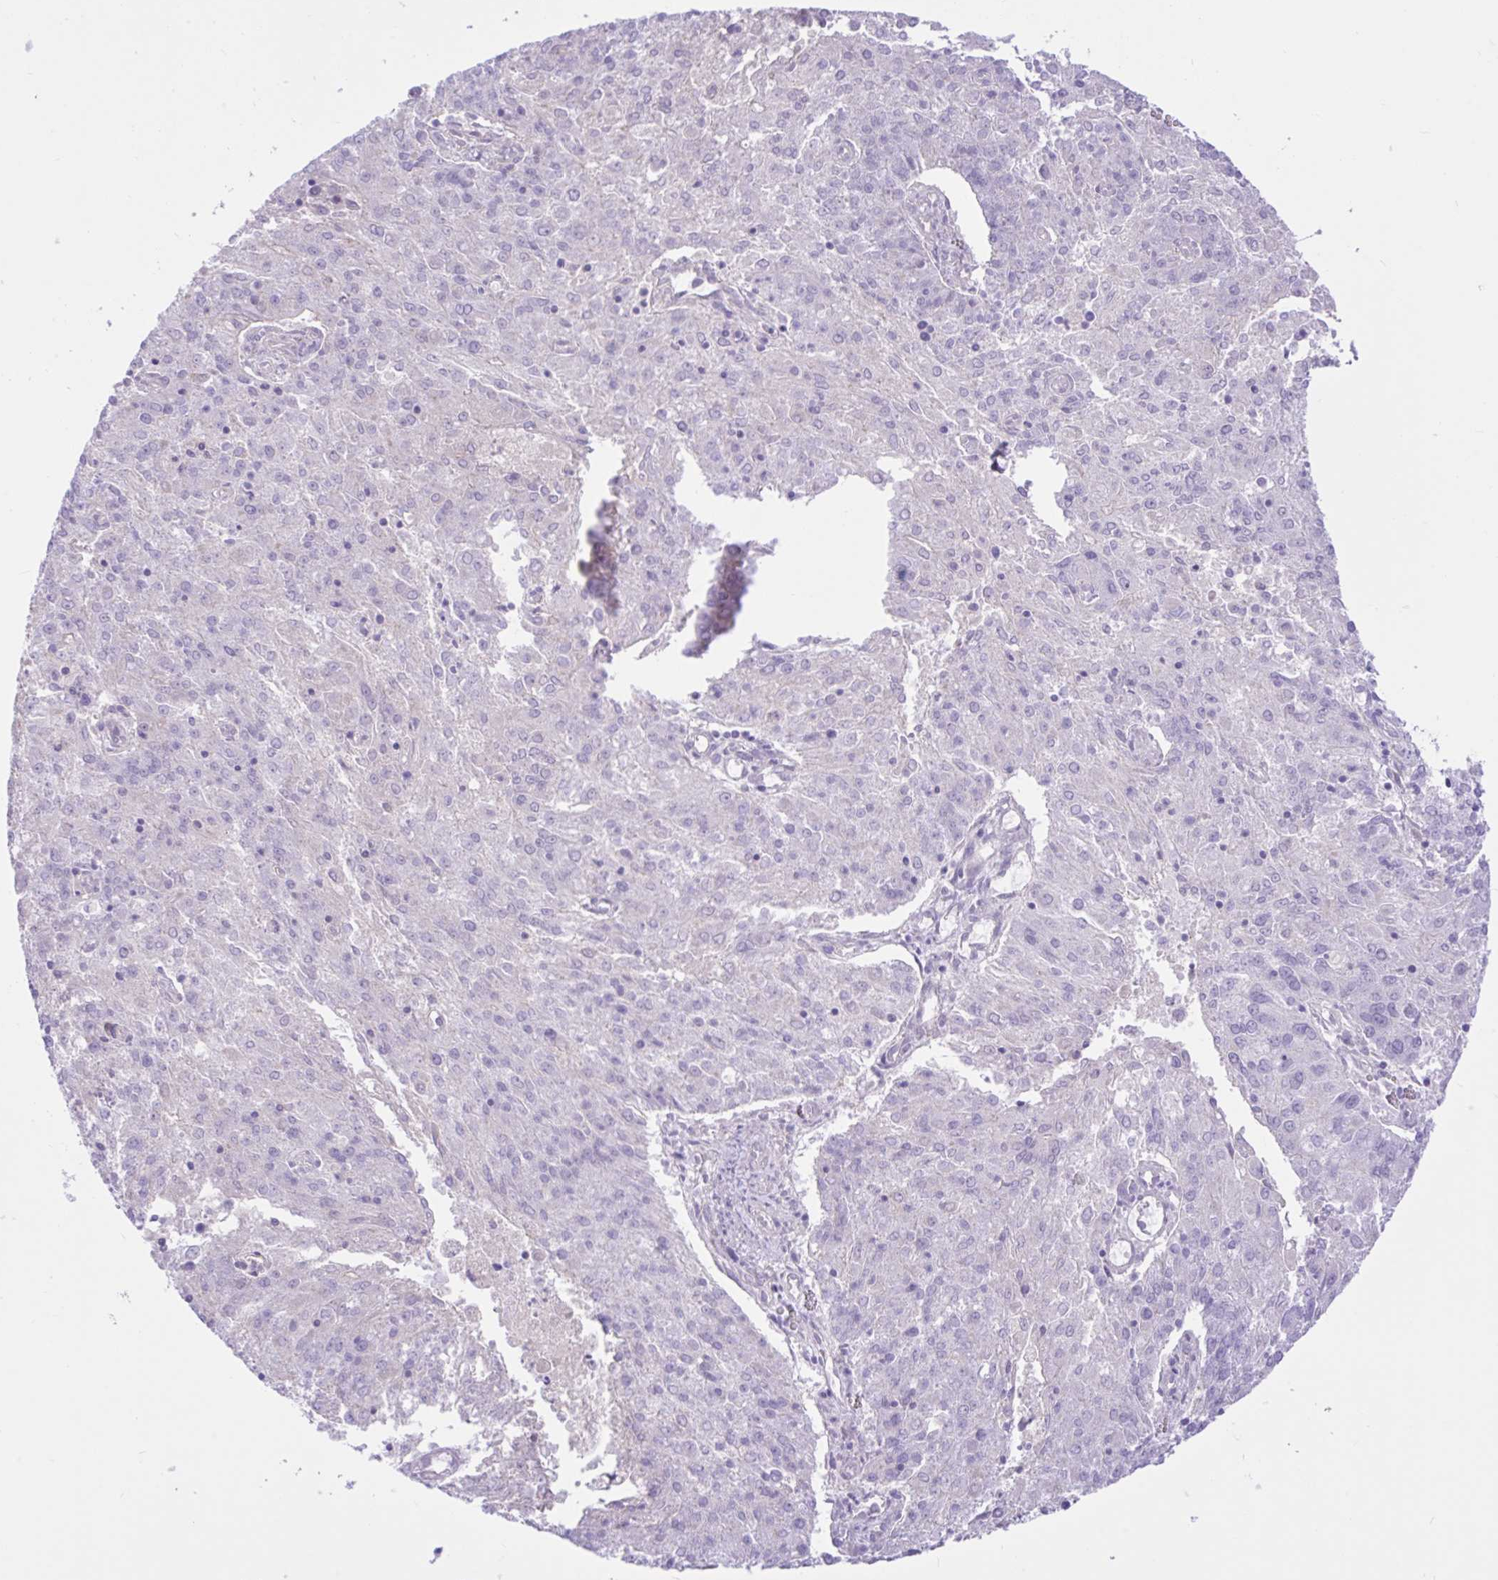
{"staining": {"intensity": "negative", "quantity": "none", "location": "none"}, "tissue": "endometrial cancer", "cell_type": "Tumor cells", "image_type": "cancer", "snomed": [{"axis": "morphology", "description": "Adenocarcinoma, NOS"}, {"axis": "topography", "description": "Endometrium"}], "caption": "Image shows no protein positivity in tumor cells of endometrial cancer (adenocarcinoma) tissue.", "gene": "ZNF101", "patient": {"sex": "female", "age": 82}}